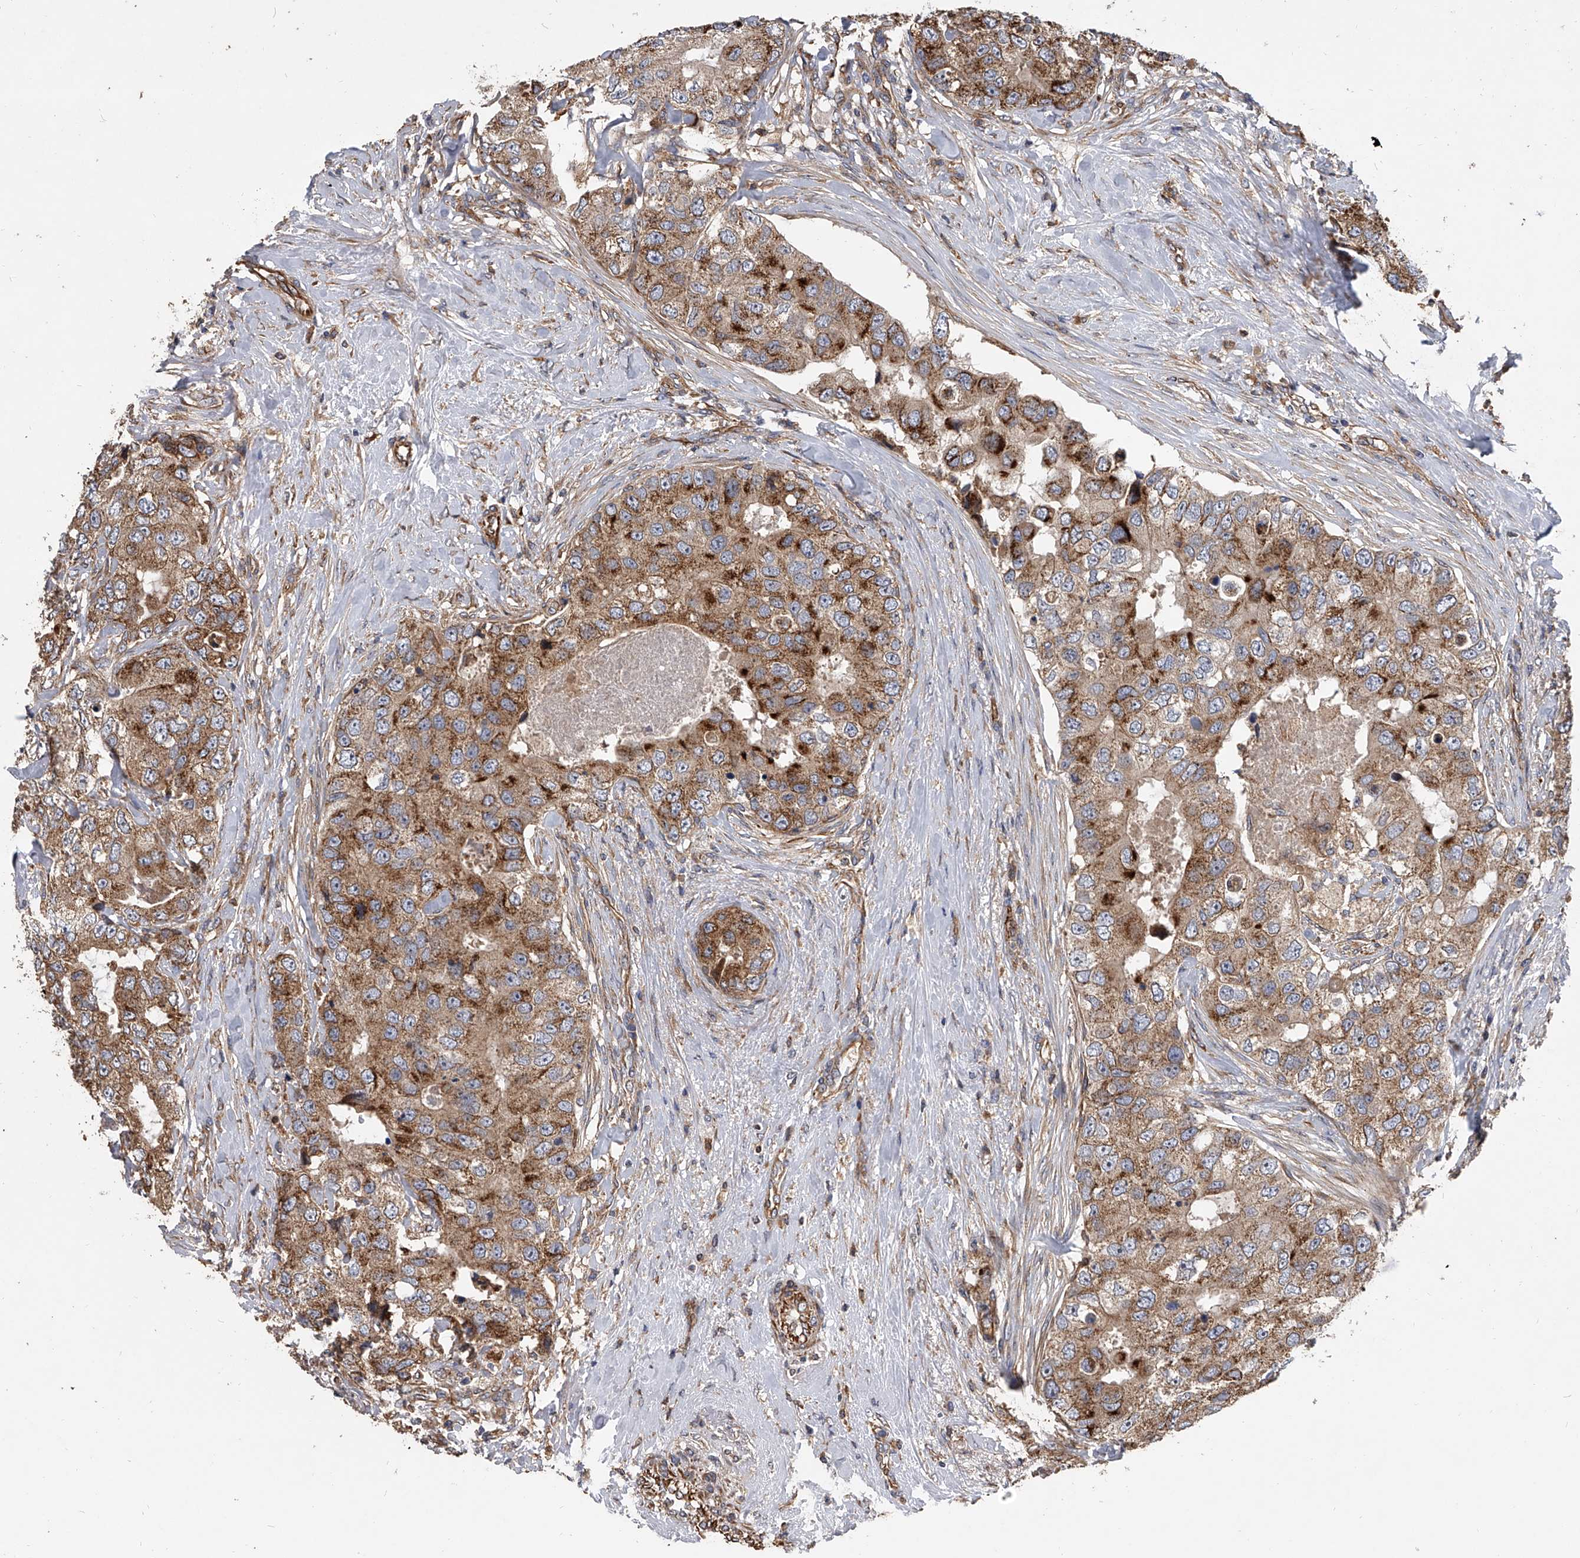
{"staining": {"intensity": "strong", "quantity": "25%-75%", "location": "cytoplasmic/membranous"}, "tissue": "breast cancer", "cell_type": "Tumor cells", "image_type": "cancer", "snomed": [{"axis": "morphology", "description": "Duct carcinoma"}, {"axis": "topography", "description": "Breast"}], "caption": "Human breast intraductal carcinoma stained with a brown dye shows strong cytoplasmic/membranous positive positivity in approximately 25%-75% of tumor cells.", "gene": "EXOC4", "patient": {"sex": "female", "age": 62}}